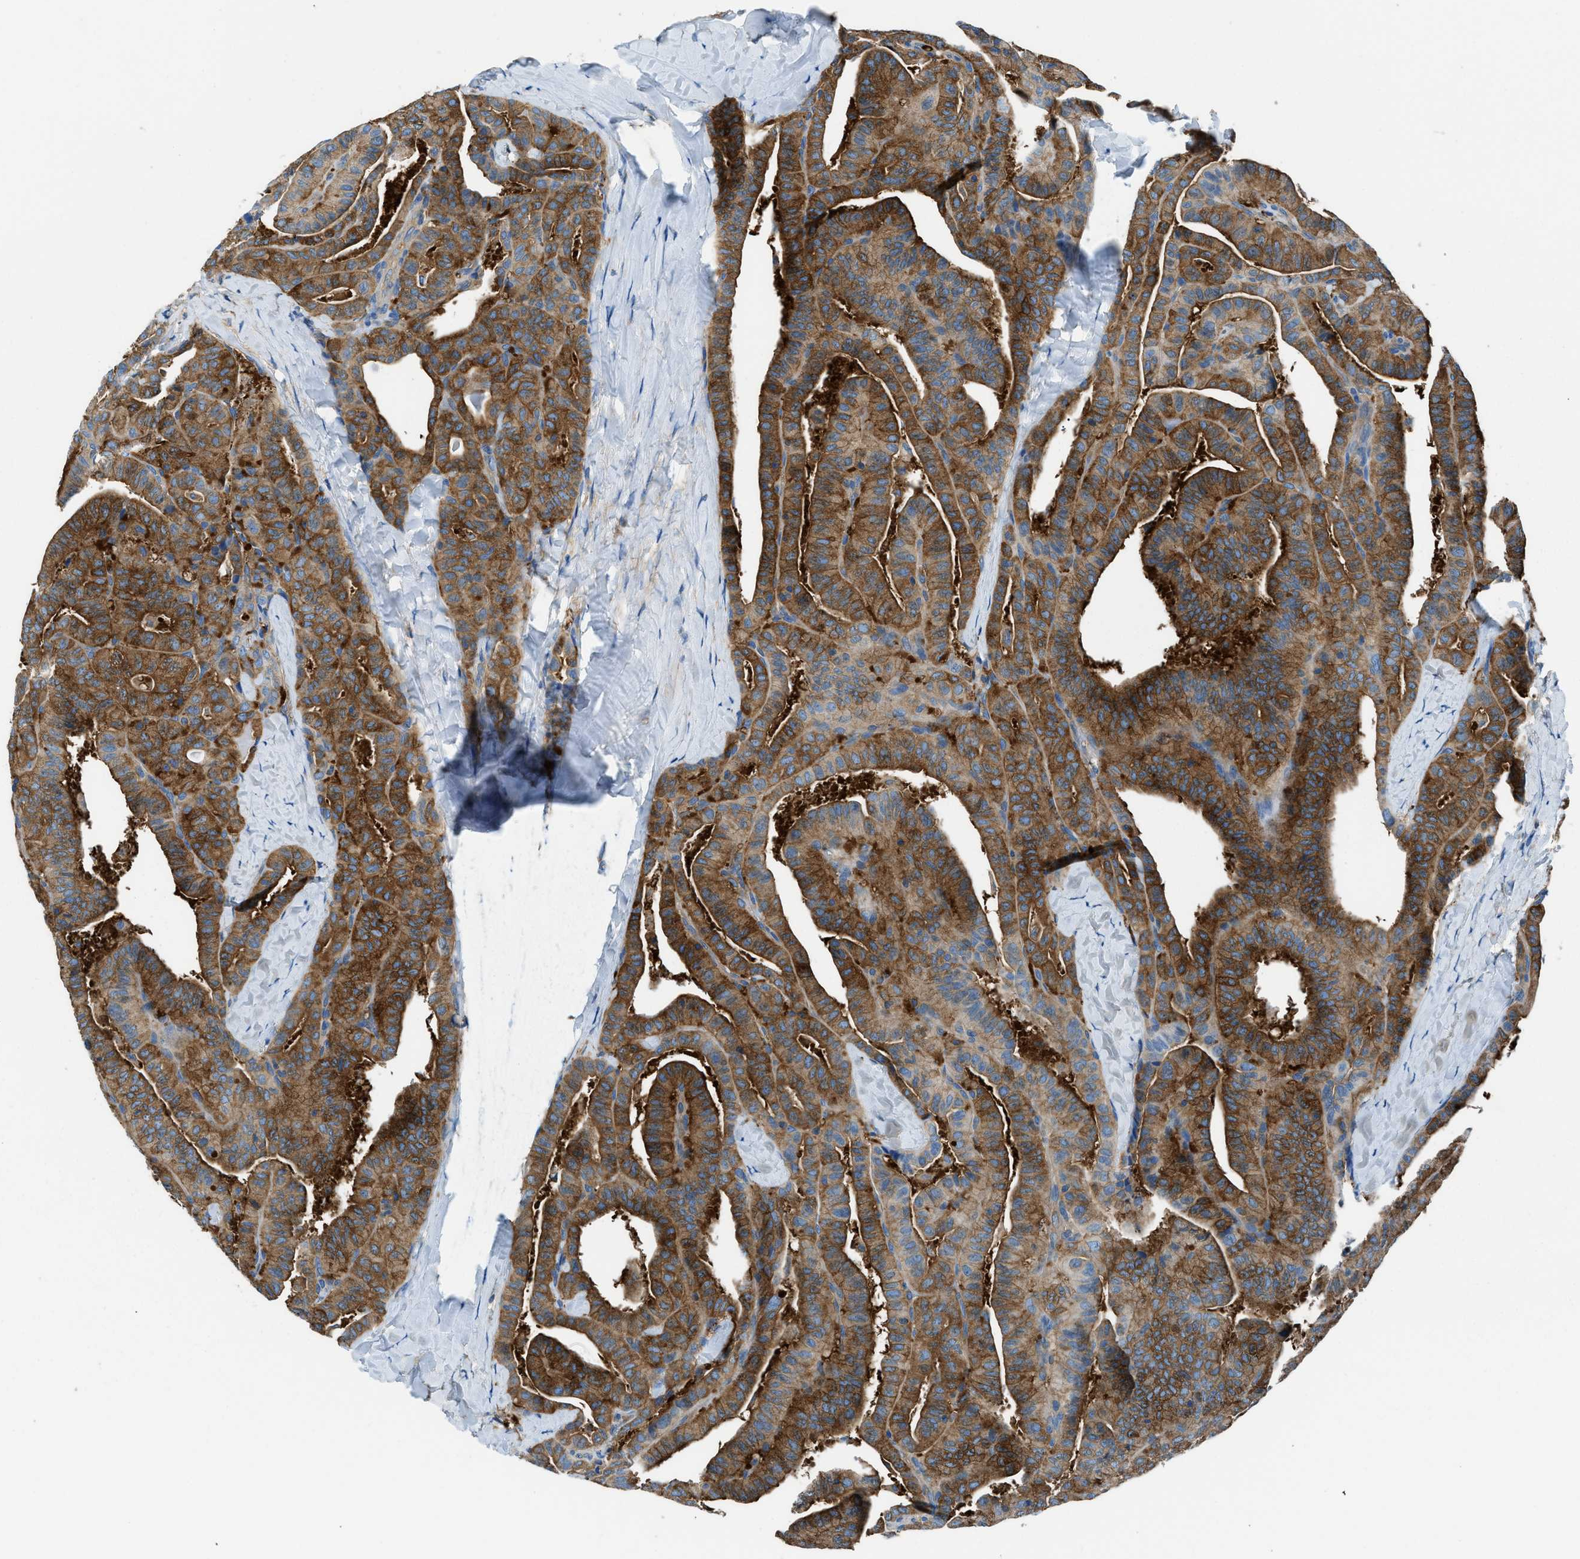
{"staining": {"intensity": "strong", "quantity": ">75%", "location": "cytoplasmic/membranous"}, "tissue": "thyroid cancer", "cell_type": "Tumor cells", "image_type": "cancer", "snomed": [{"axis": "morphology", "description": "Papillary adenocarcinoma, NOS"}, {"axis": "topography", "description": "Thyroid gland"}], "caption": "The immunohistochemical stain highlights strong cytoplasmic/membranous expression in tumor cells of thyroid cancer (papillary adenocarcinoma) tissue. (Stains: DAB in brown, nuclei in blue, Microscopy: brightfield microscopy at high magnification).", "gene": "SARS1", "patient": {"sex": "male", "age": 77}}